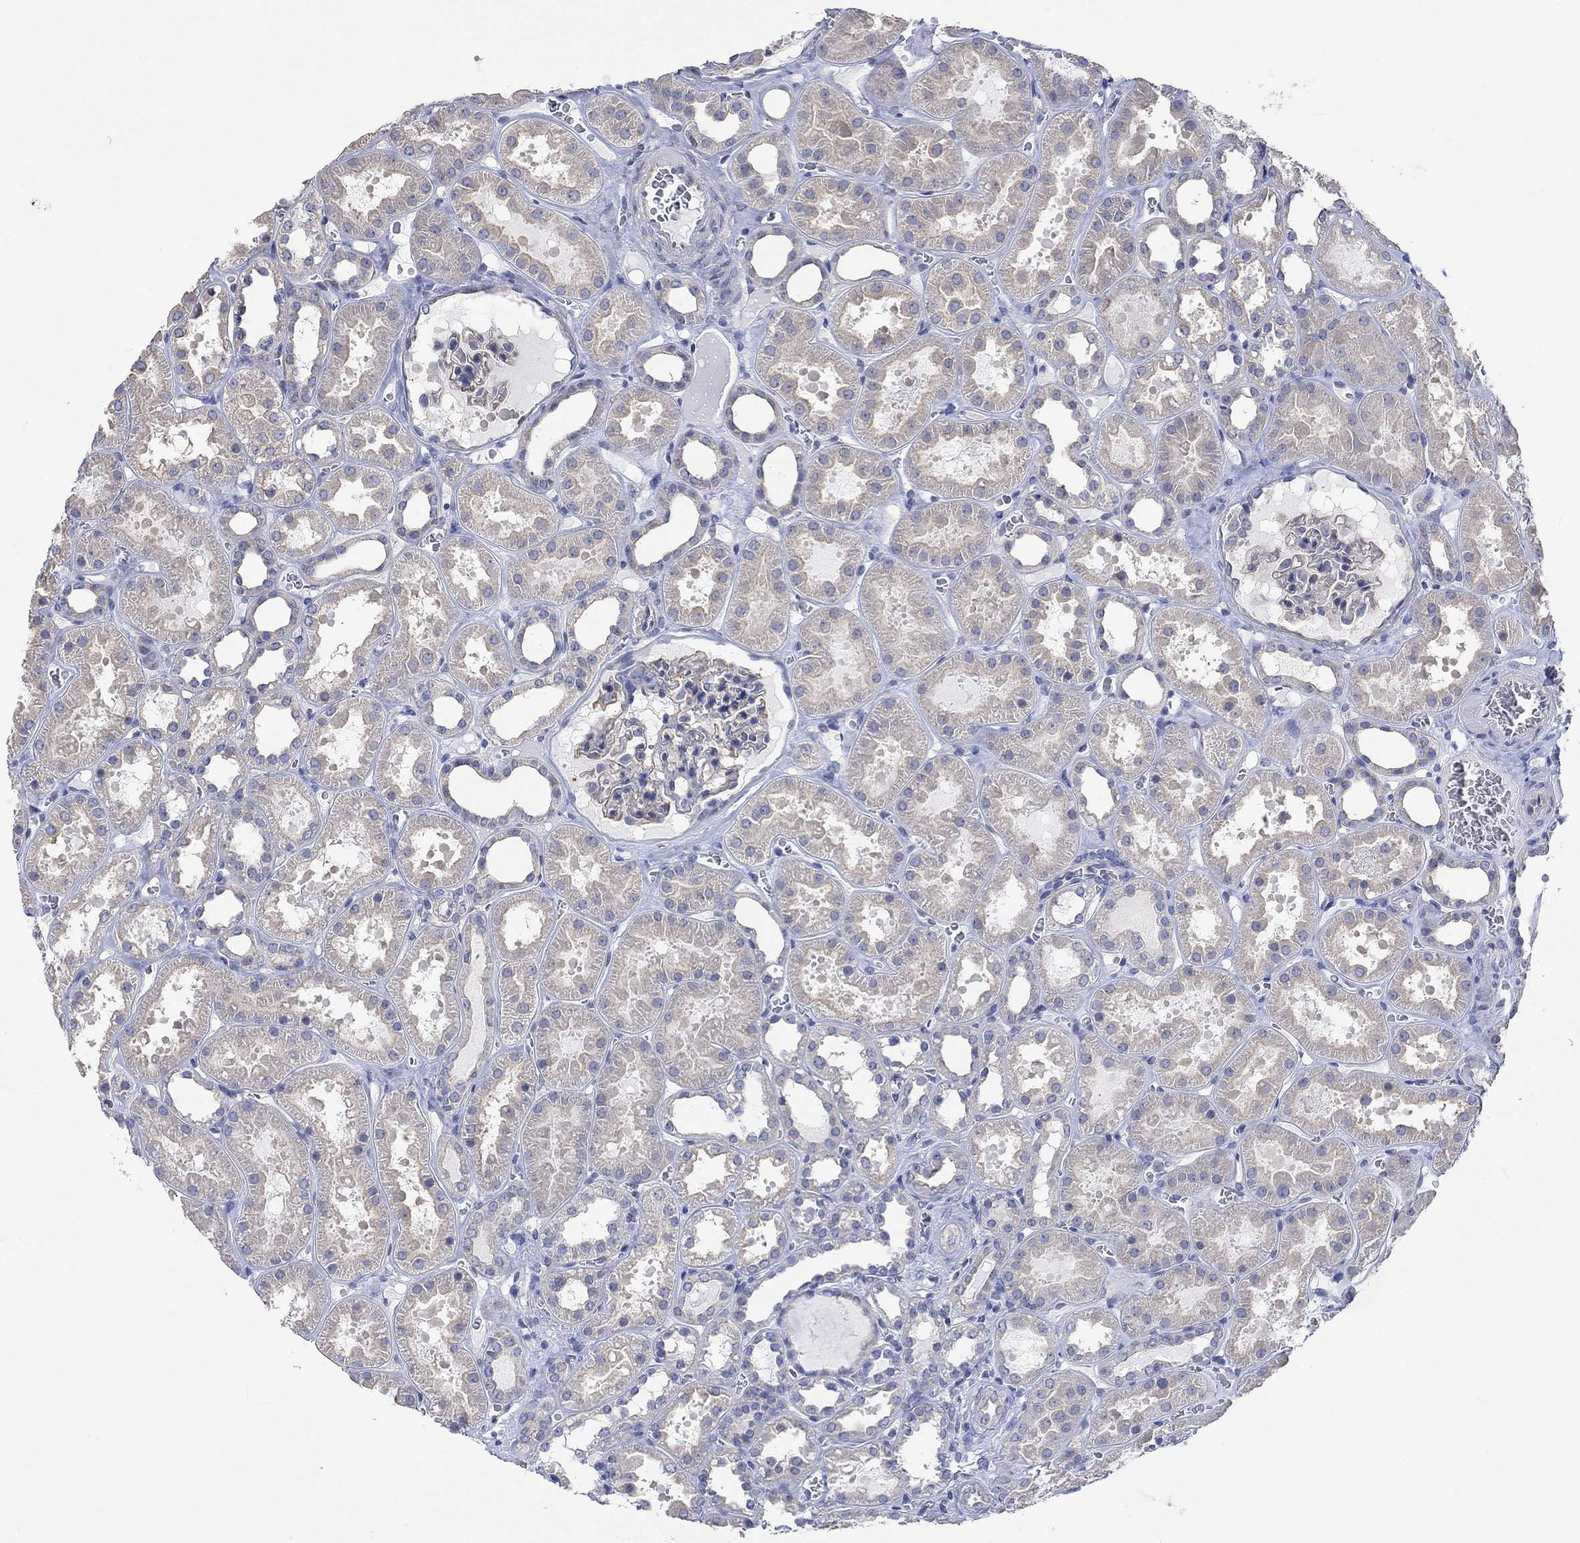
{"staining": {"intensity": "weak", "quantity": "<25%", "location": "cytoplasmic/membranous"}, "tissue": "kidney", "cell_type": "Cells in glomeruli", "image_type": "normal", "snomed": [{"axis": "morphology", "description": "Normal tissue, NOS"}, {"axis": "topography", "description": "Kidney"}], "caption": "The image reveals no significant expression in cells in glomeruli of kidney.", "gene": "AGRP", "patient": {"sex": "female", "age": 41}}